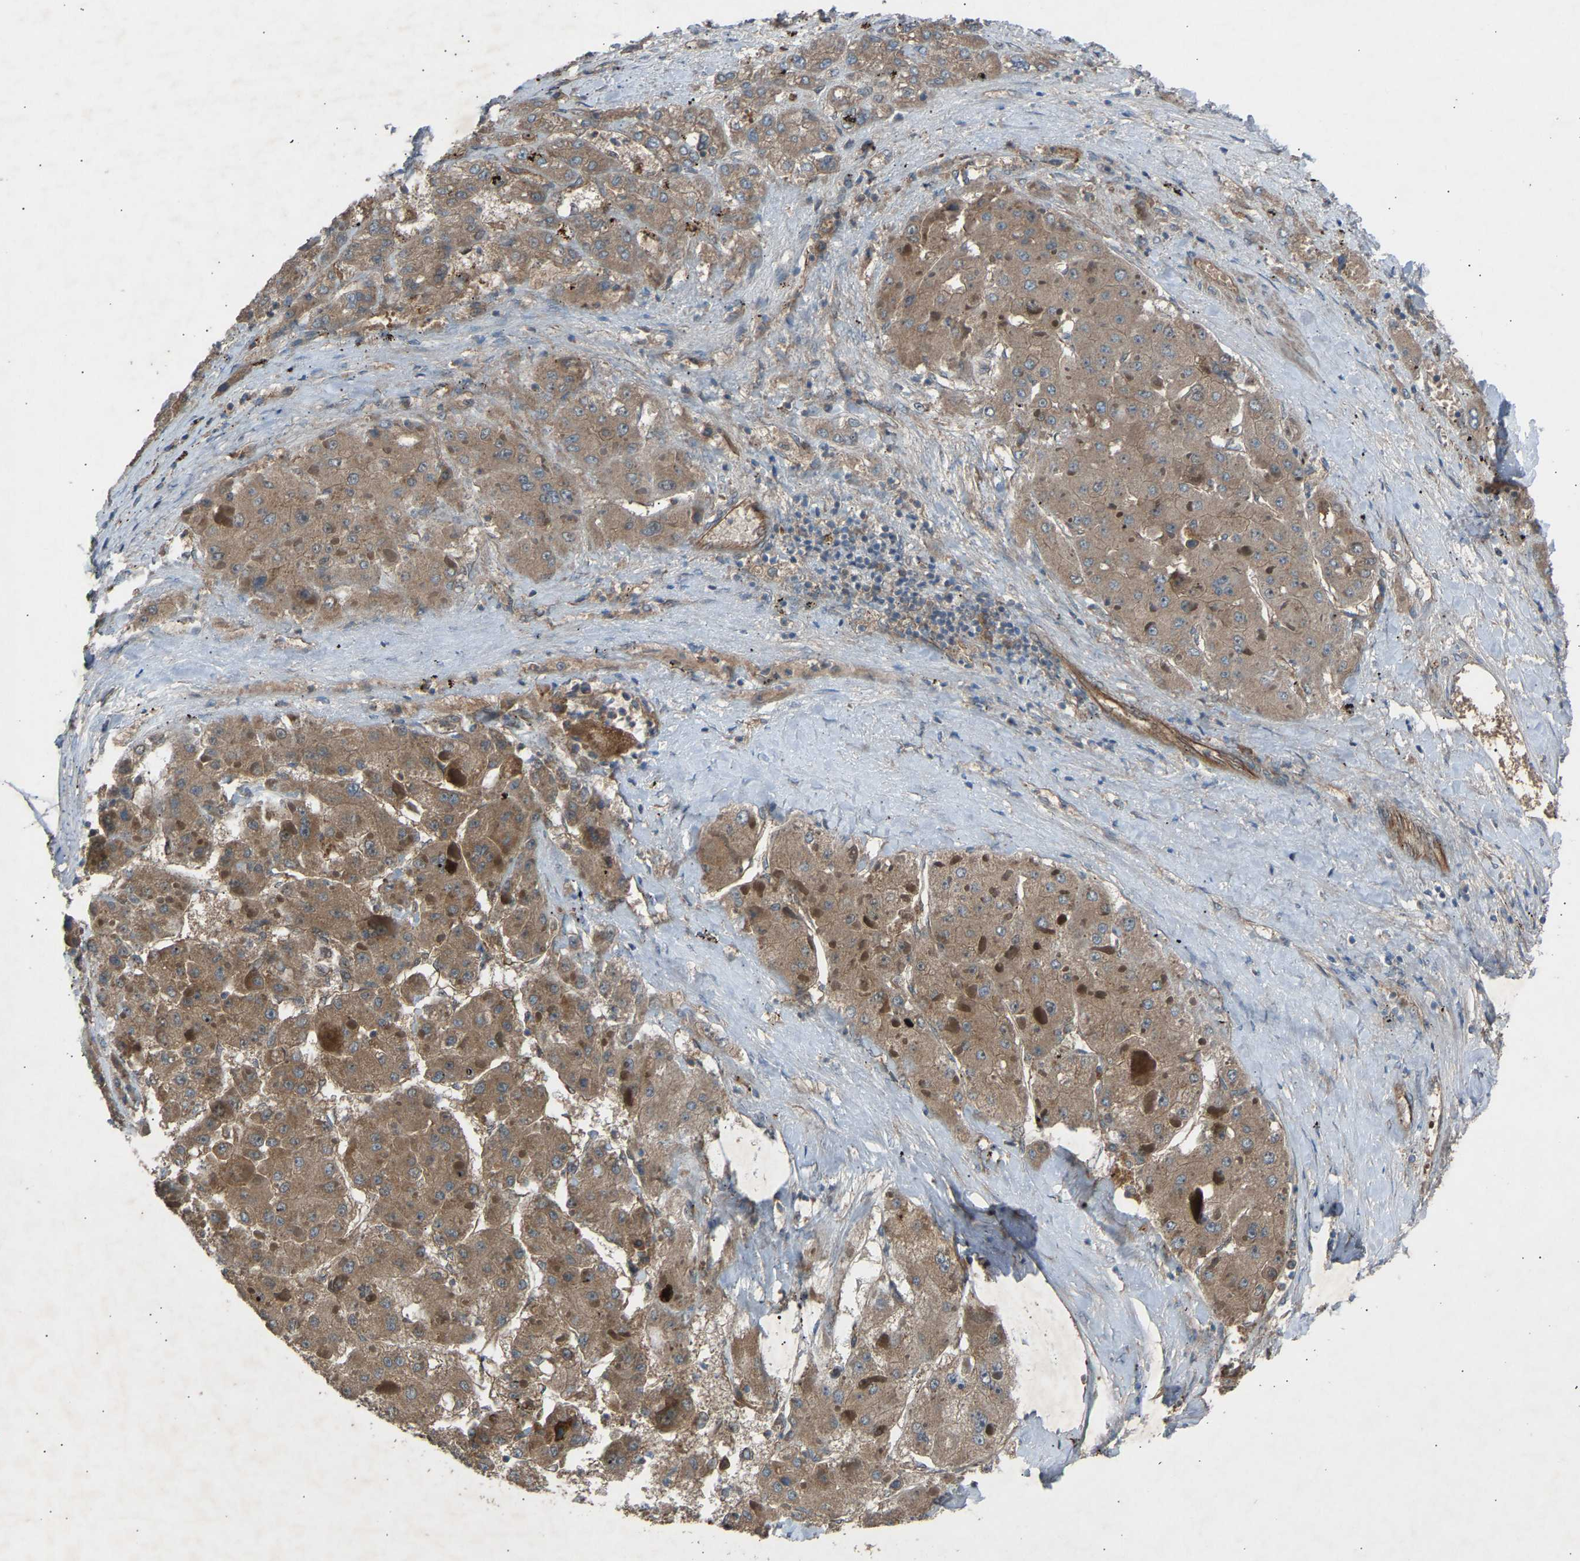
{"staining": {"intensity": "moderate", "quantity": ">75%", "location": "cytoplasmic/membranous"}, "tissue": "liver cancer", "cell_type": "Tumor cells", "image_type": "cancer", "snomed": [{"axis": "morphology", "description": "Carcinoma, Hepatocellular, NOS"}, {"axis": "topography", "description": "Liver"}], "caption": "Immunohistochemical staining of human liver cancer (hepatocellular carcinoma) reveals medium levels of moderate cytoplasmic/membranous staining in approximately >75% of tumor cells. (brown staining indicates protein expression, while blue staining denotes nuclei).", "gene": "GAS2L1", "patient": {"sex": "female", "age": 73}}